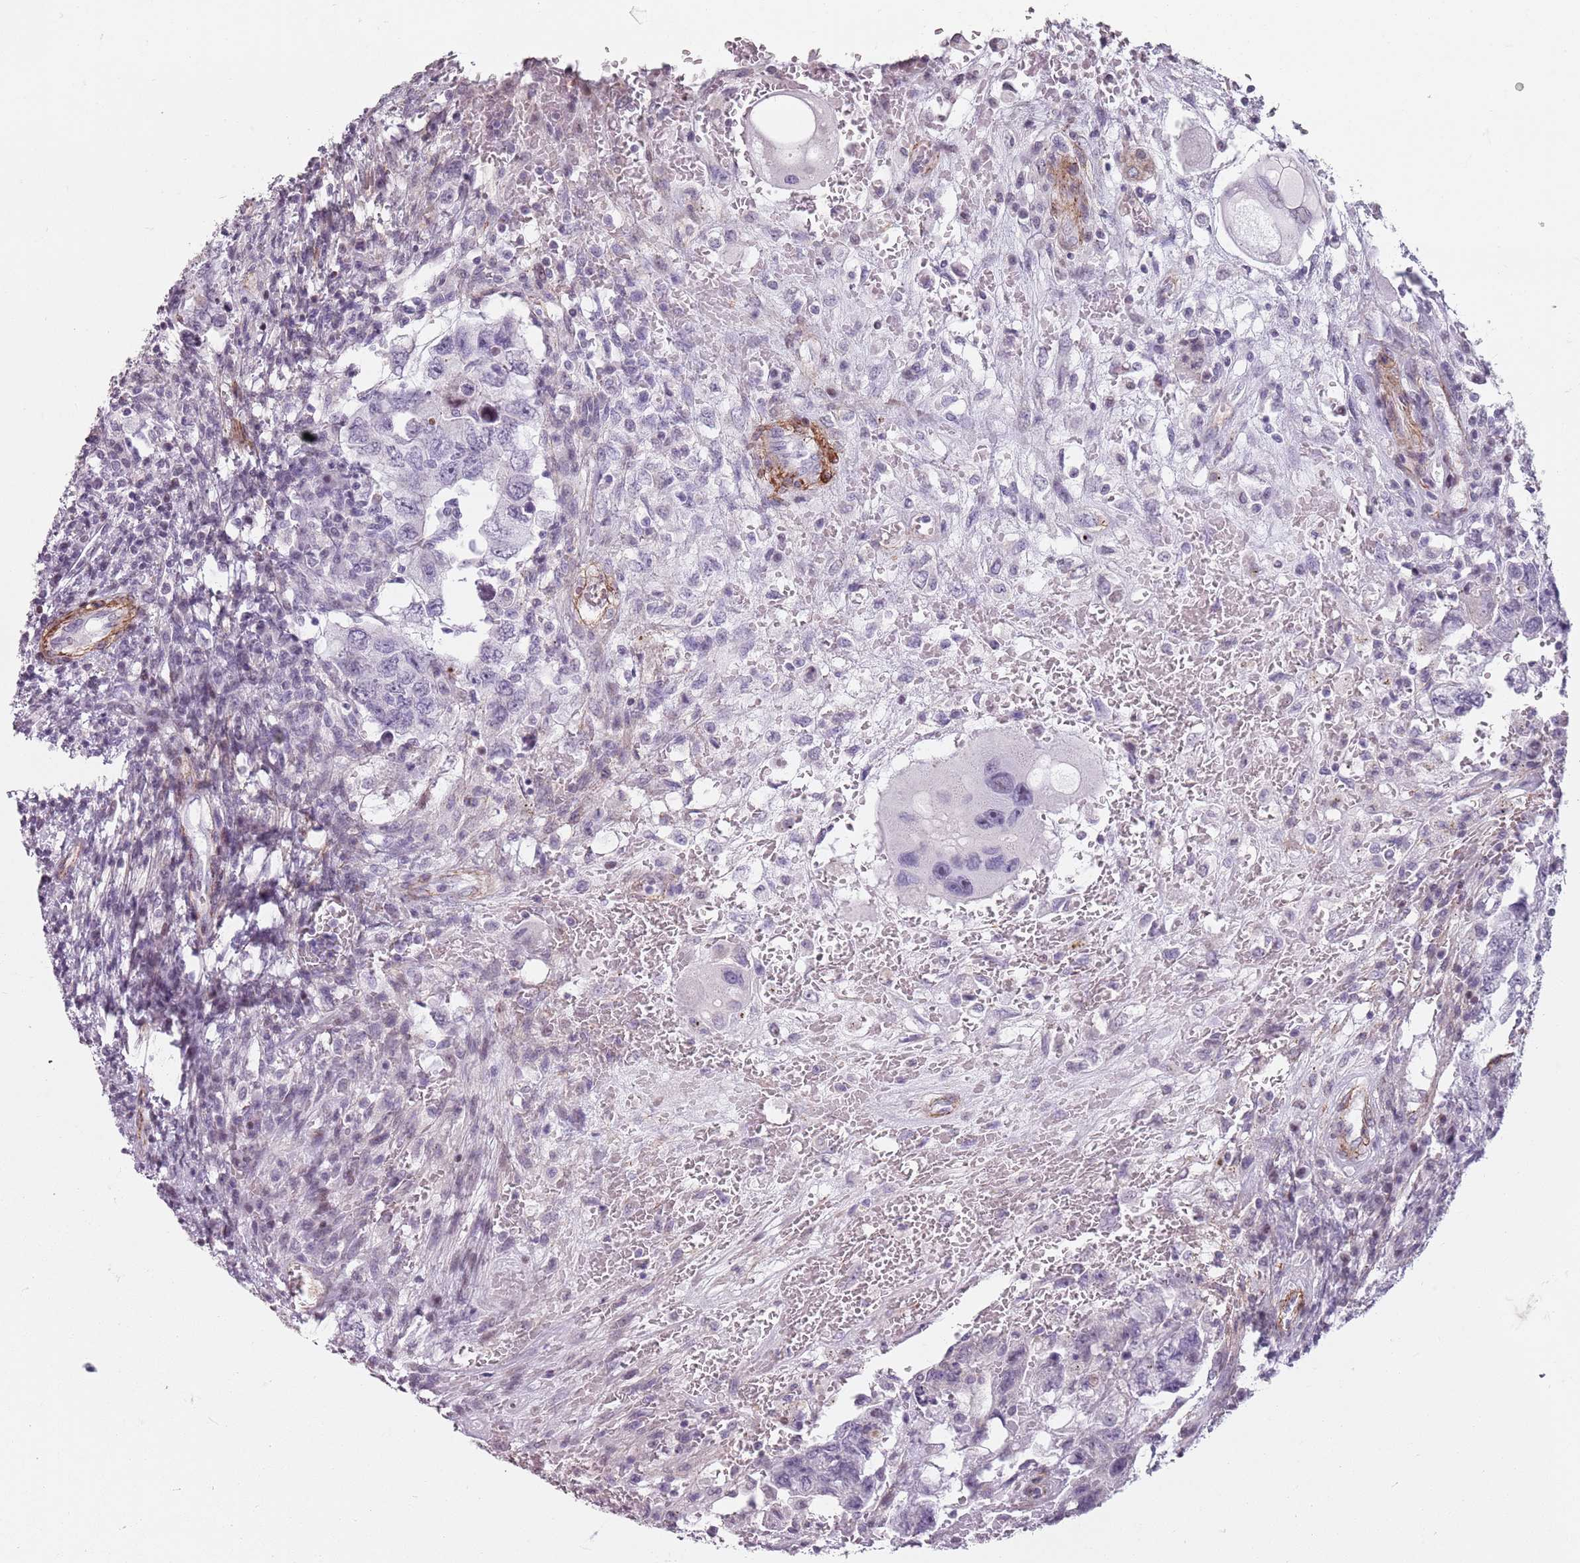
{"staining": {"intensity": "negative", "quantity": "none", "location": "none"}, "tissue": "testis cancer", "cell_type": "Tumor cells", "image_type": "cancer", "snomed": [{"axis": "morphology", "description": "Carcinoma, Embryonal, NOS"}, {"axis": "topography", "description": "Testis"}], "caption": "Tumor cells are negative for brown protein staining in testis embryonal carcinoma.", "gene": "TMC4", "patient": {"sex": "male", "age": 26}}